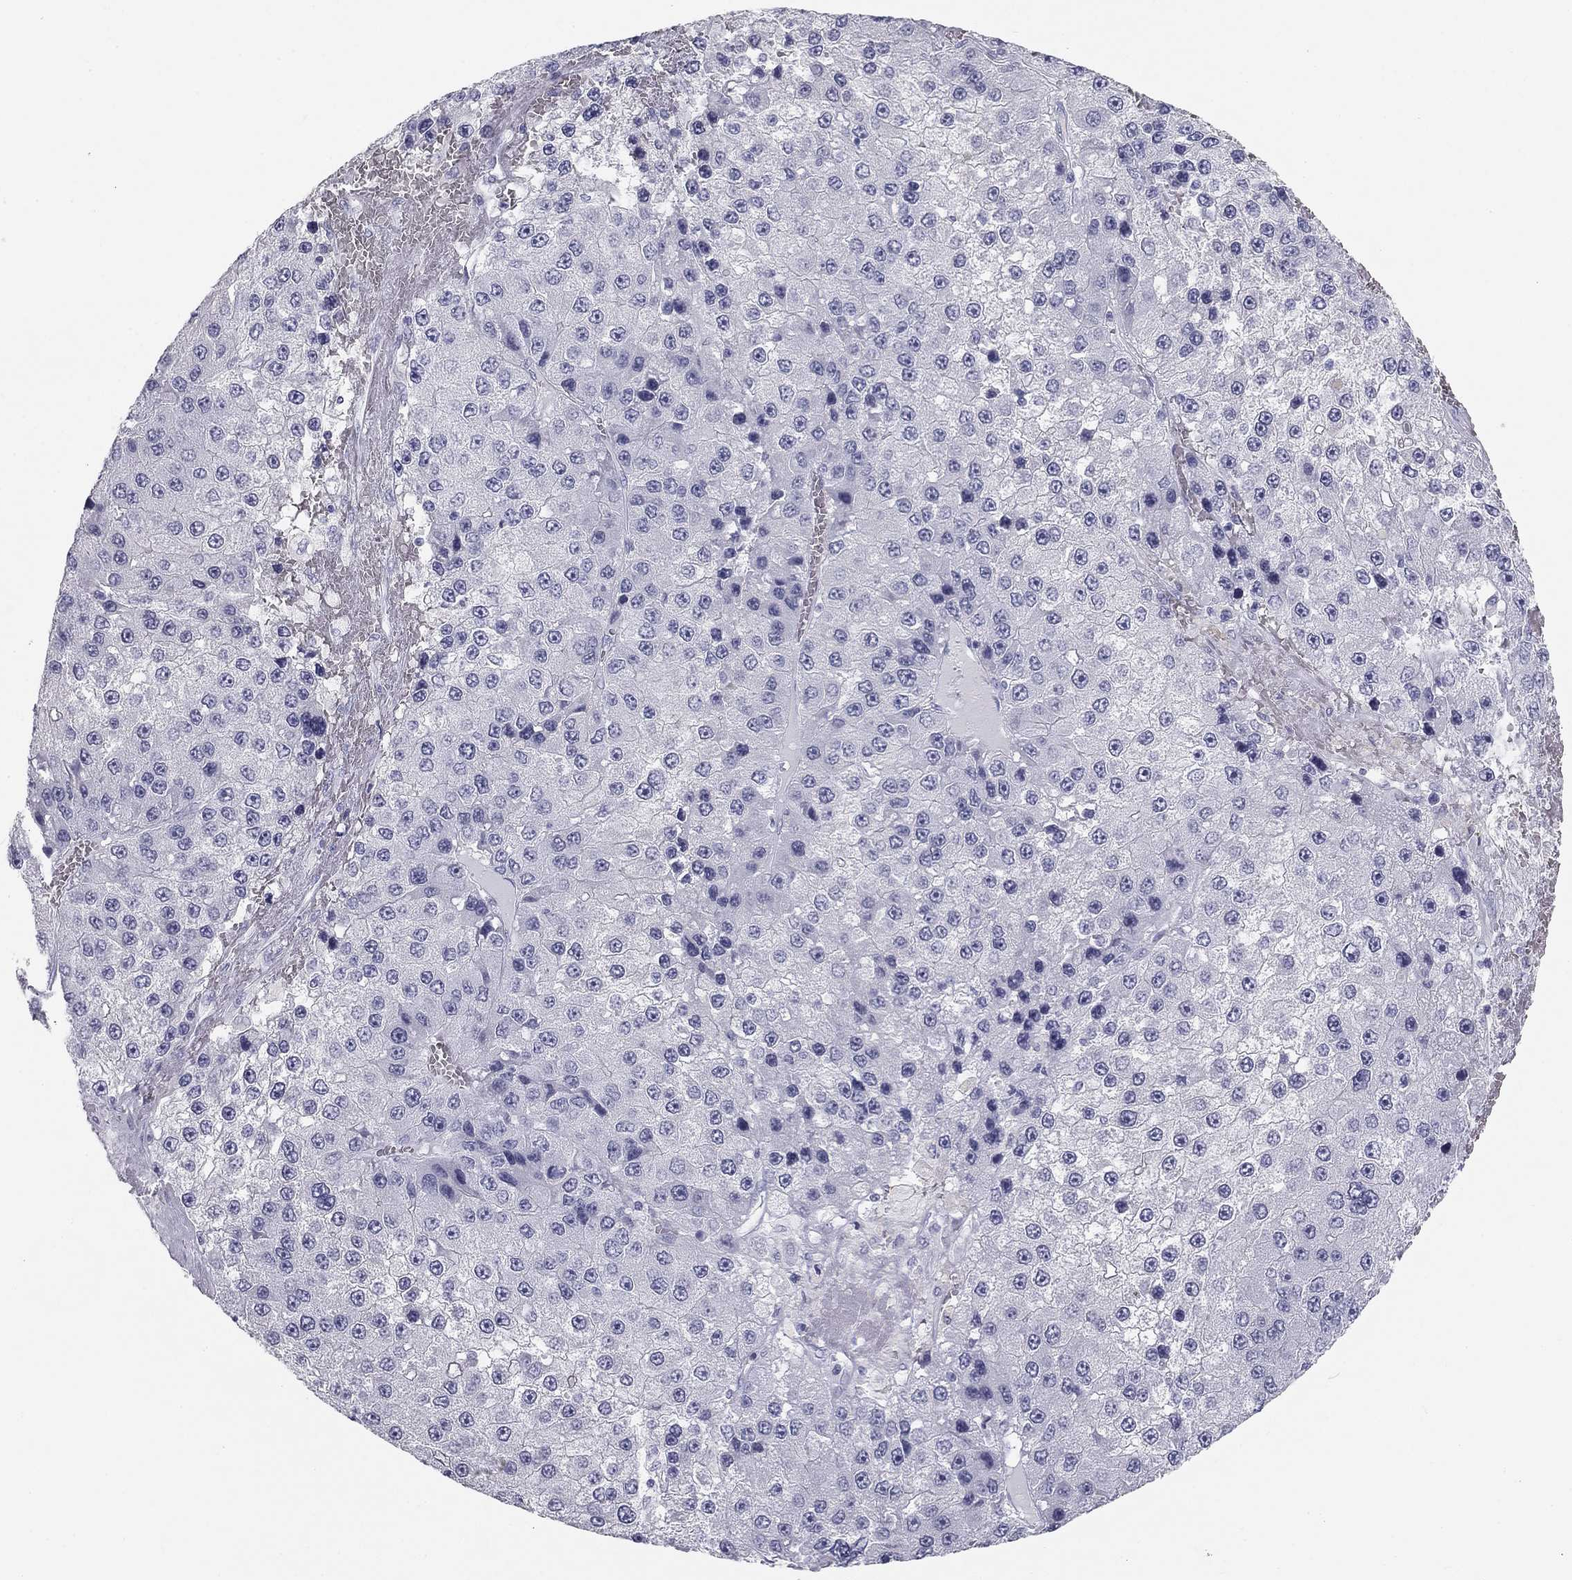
{"staining": {"intensity": "negative", "quantity": "none", "location": "none"}, "tissue": "liver cancer", "cell_type": "Tumor cells", "image_type": "cancer", "snomed": [{"axis": "morphology", "description": "Carcinoma, Hepatocellular, NOS"}, {"axis": "topography", "description": "Liver"}], "caption": "Tumor cells show no significant expression in liver hepatocellular carcinoma.", "gene": "SULT2B1", "patient": {"sex": "female", "age": 73}}